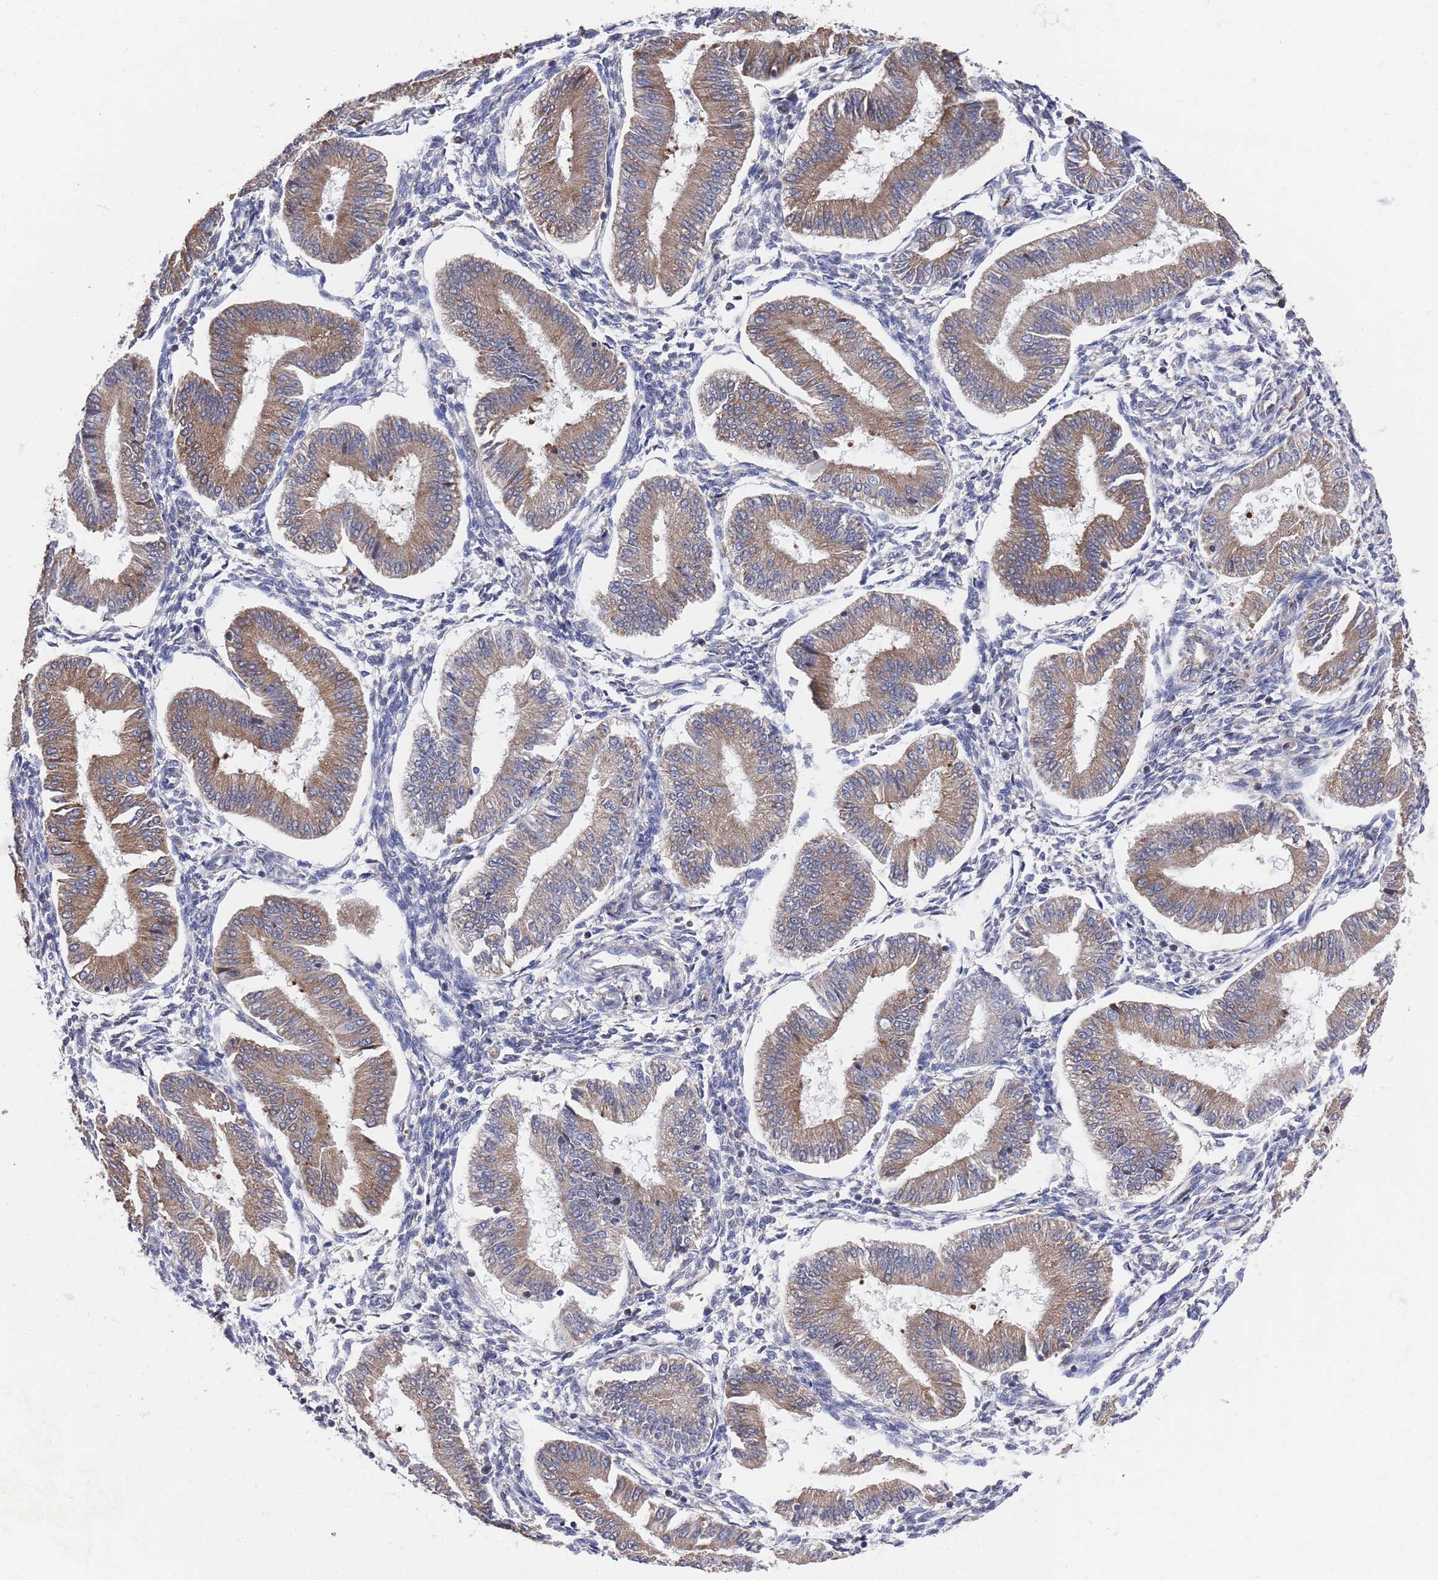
{"staining": {"intensity": "moderate", "quantity": "<25%", "location": "cytoplasmic/membranous"}, "tissue": "endometrium", "cell_type": "Cells in endometrial stroma", "image_type": "normal", "snomed": [{"axis": "morphology", "description": "Normal tissue, NOS"}, {"axis": "topography", "description": "Endometrium"}], "caption": "Normal endometrium exhibits moderate cytoplasmic/membranous expression in approximately <25% of cells in endometrial stroma, visualized by immunohistochemistry.", "gene": "GID8", "patient": {"sex": "female", "age": 39}}